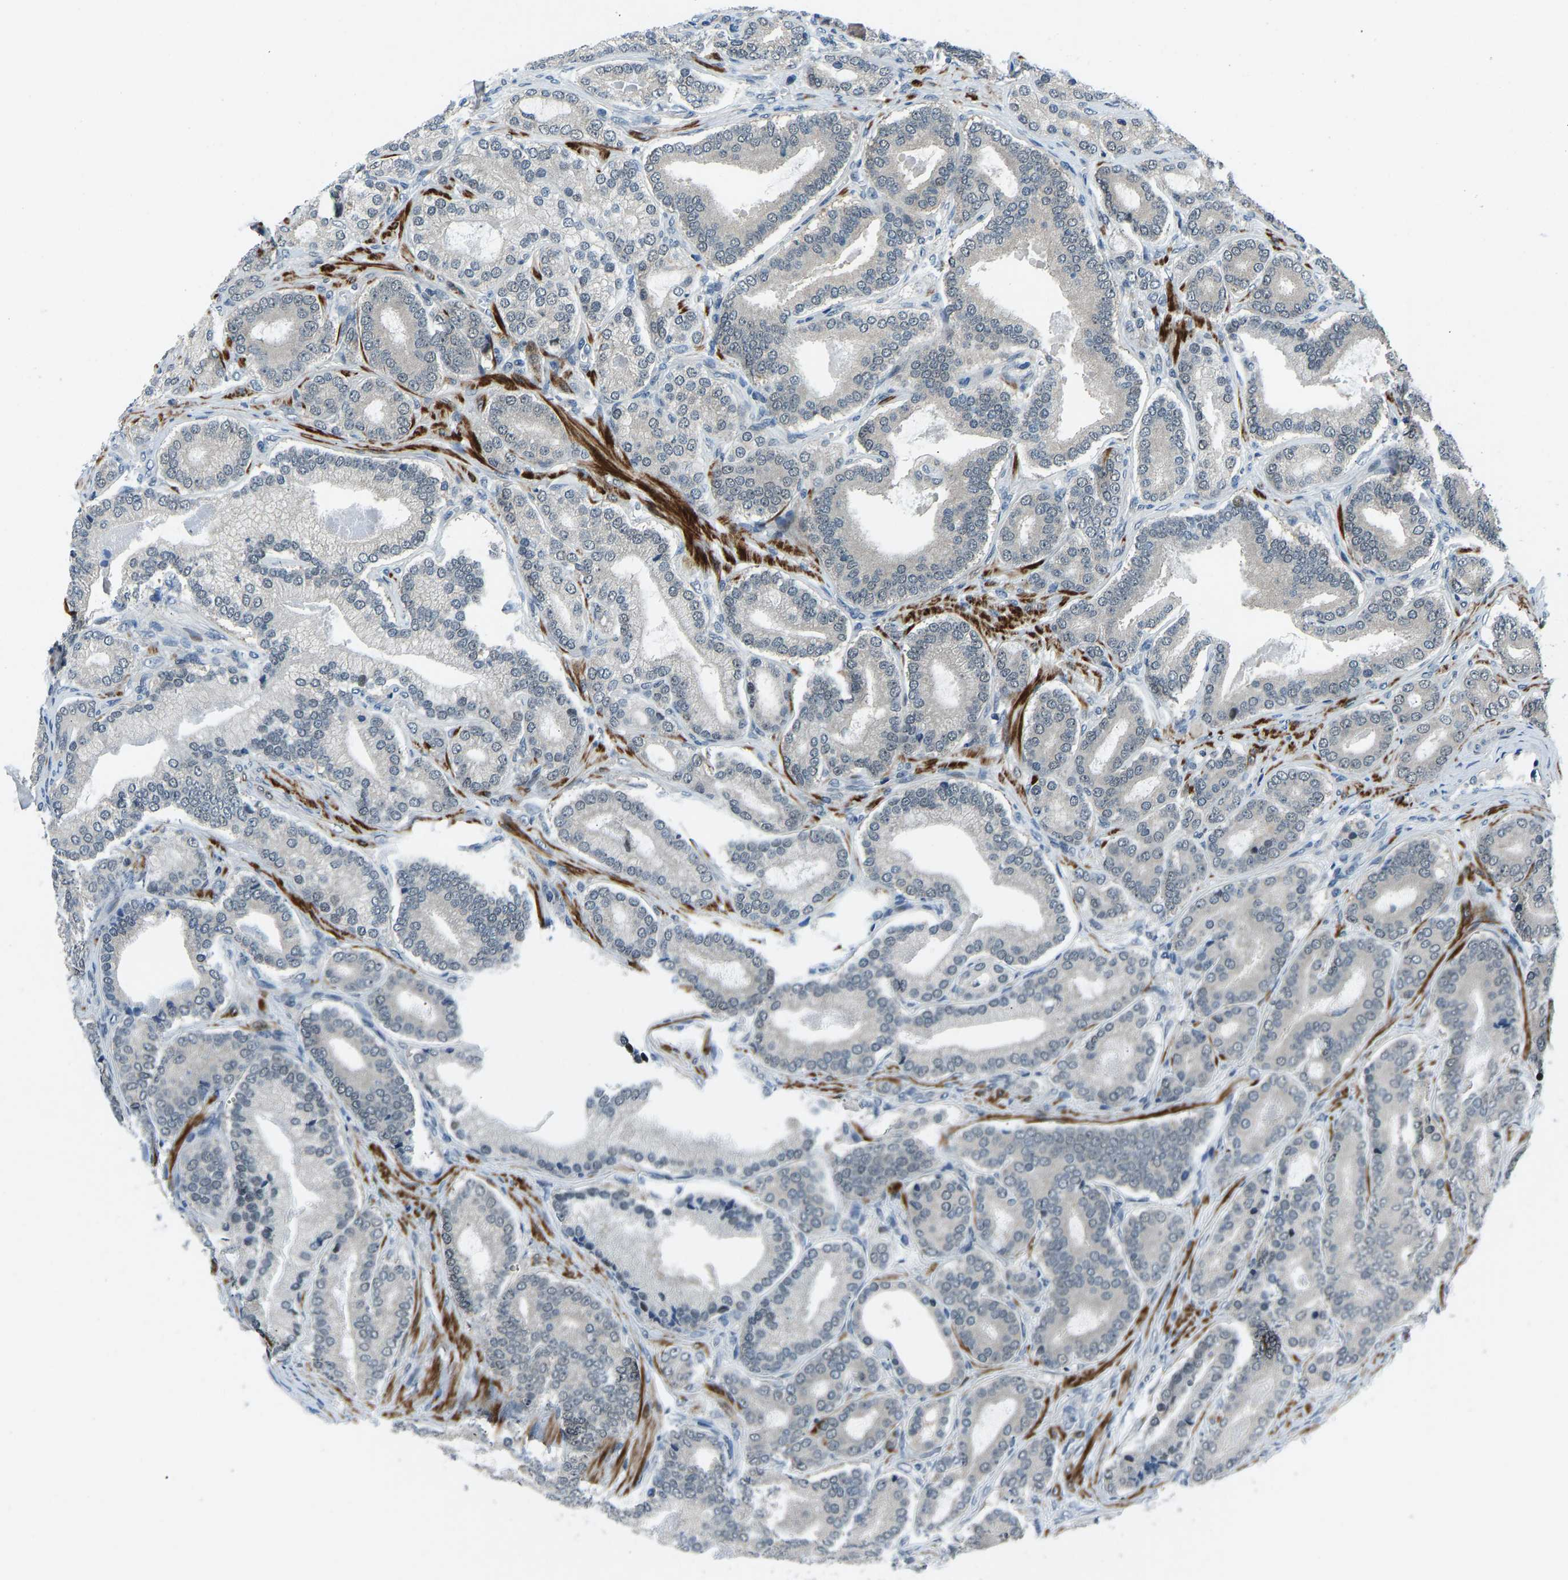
{"staining": {"intensity": "negative", "quantity": "none", "location": "none"}, "tissue": "prostate cancer", "cell_type": "Tumor cells", "image_type": "cancer", "snomed": [{"axis": "morphology", "description": "Adenocarcinoma, High grade"}, {"axis": "topography", "description": "Prostate"}], "caption": "High power microscopy photomicrograph of an immunohistochemistry (IHC) image of adenocarcinoma (high-grade) (prostate), revealing no significant staining in tumor cells. (DAB (3,3'-diaminobenzidine) immunohistochemistry visualized using brightfield microscopy, high magnification).", "gene": "RLIM", "patient": {"sex": "male", "age": 60}}